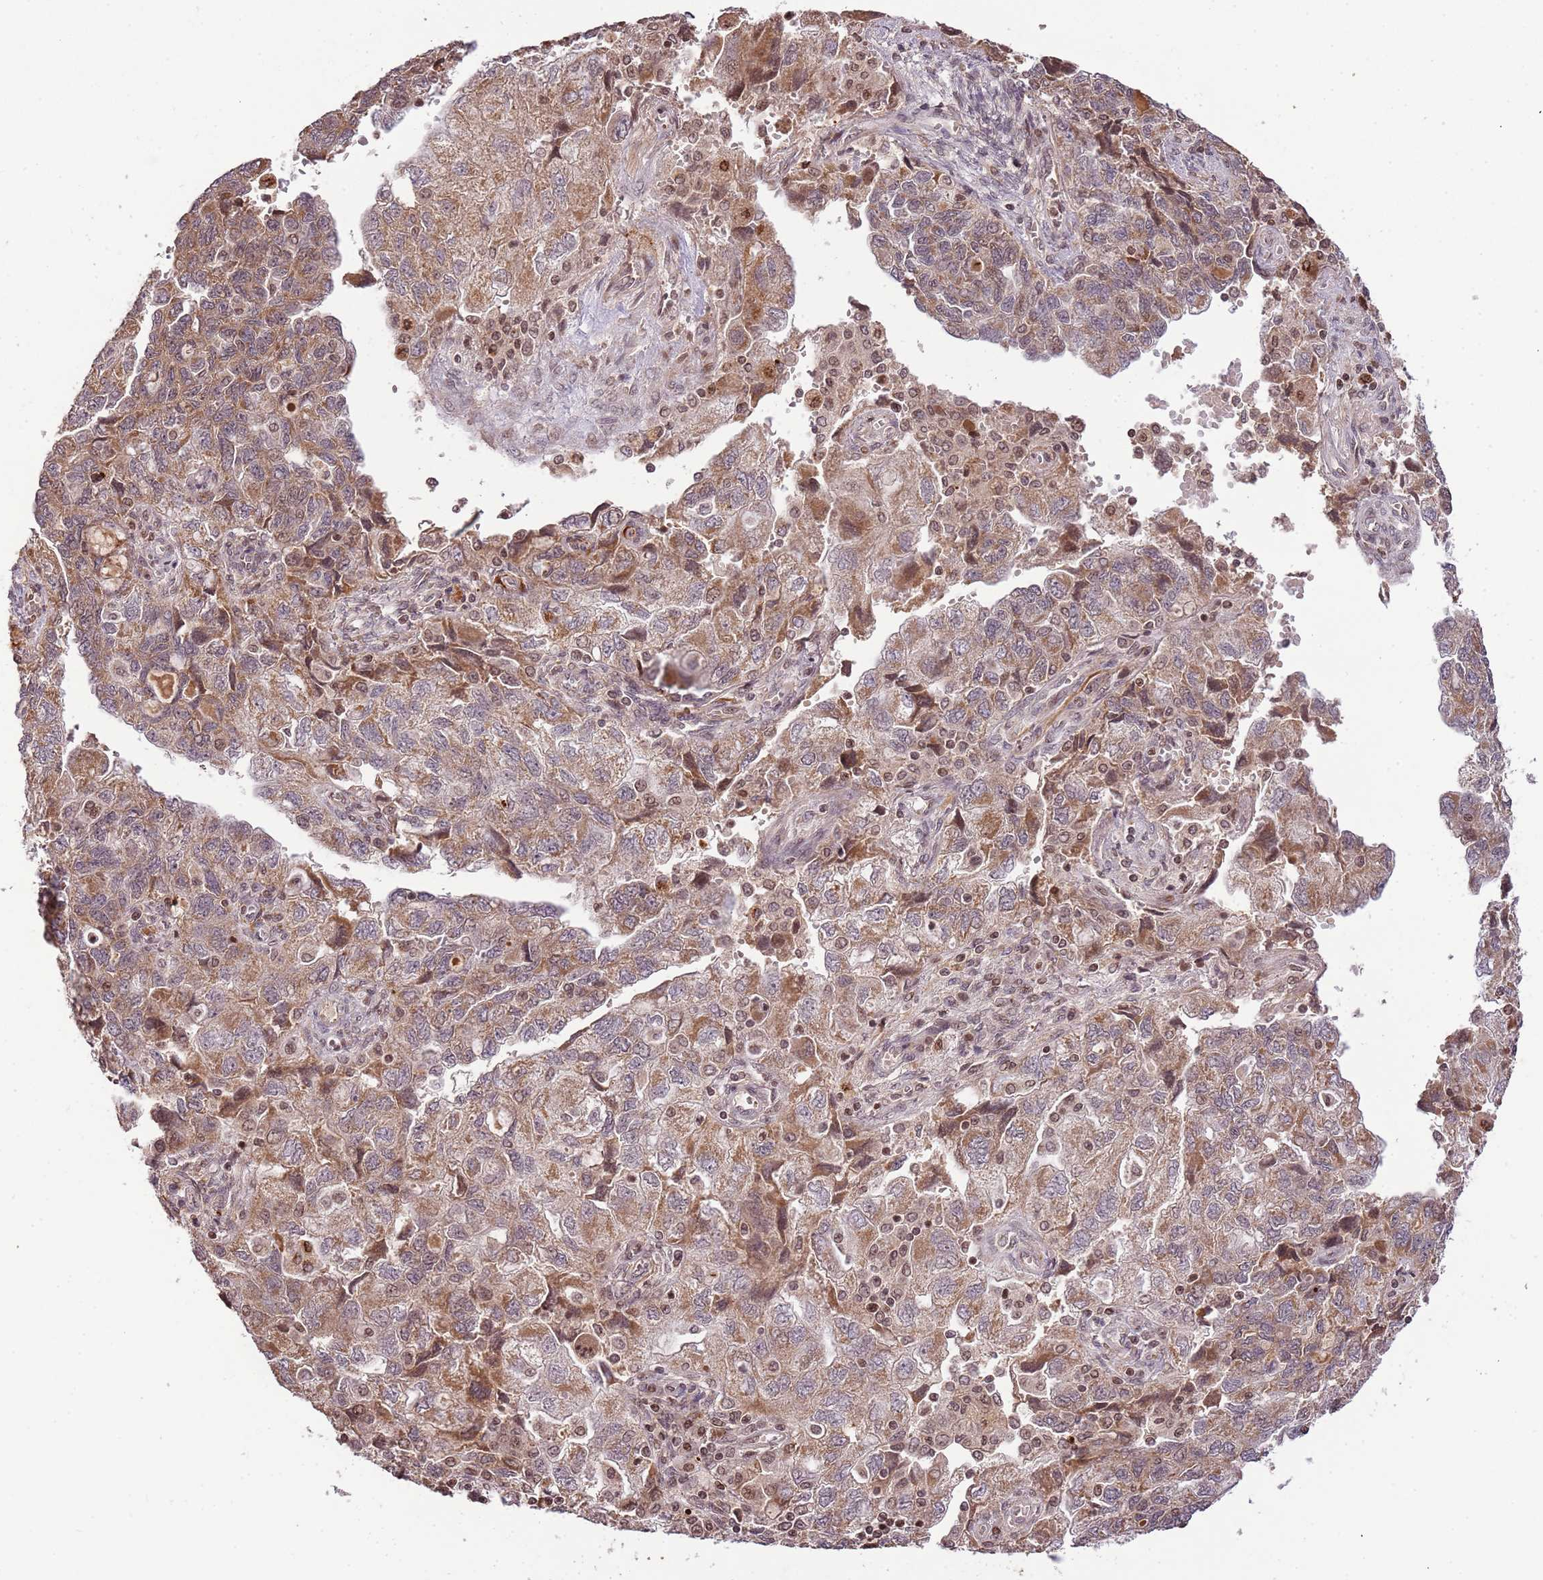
{"staining": {"intensity": "moderate", "quantity": ">75%", "location": "cytoplasmic/membranous,nuclear"}, "tissue": "ovarian cancer", "cell_type": "Tumor cells", "image_type": "cancer", "snomed": [{"axis": "morphology", "description": "Carcinoma, NOS"}, {"axis": "morphology", "description": "Cystadenocarcinoma, serous, NOS"}, {"axis": "topography", "description": "Ovary"}], "caption": "Protein analysis of ovarian cancer (serous cystadenocarcinoma) tissue reveals moderate cytoplasmic/membranous and nuclear positivity in about >75% of tumor cells. The protein is stained brown, and the nuclei are stained in blue (DAB (3,3'-diaminobenzidine) IHC with brightfield microscopy, high magnification).", "gene": "SAMSN1", "patient": {"sex": "female", "age": 69}}